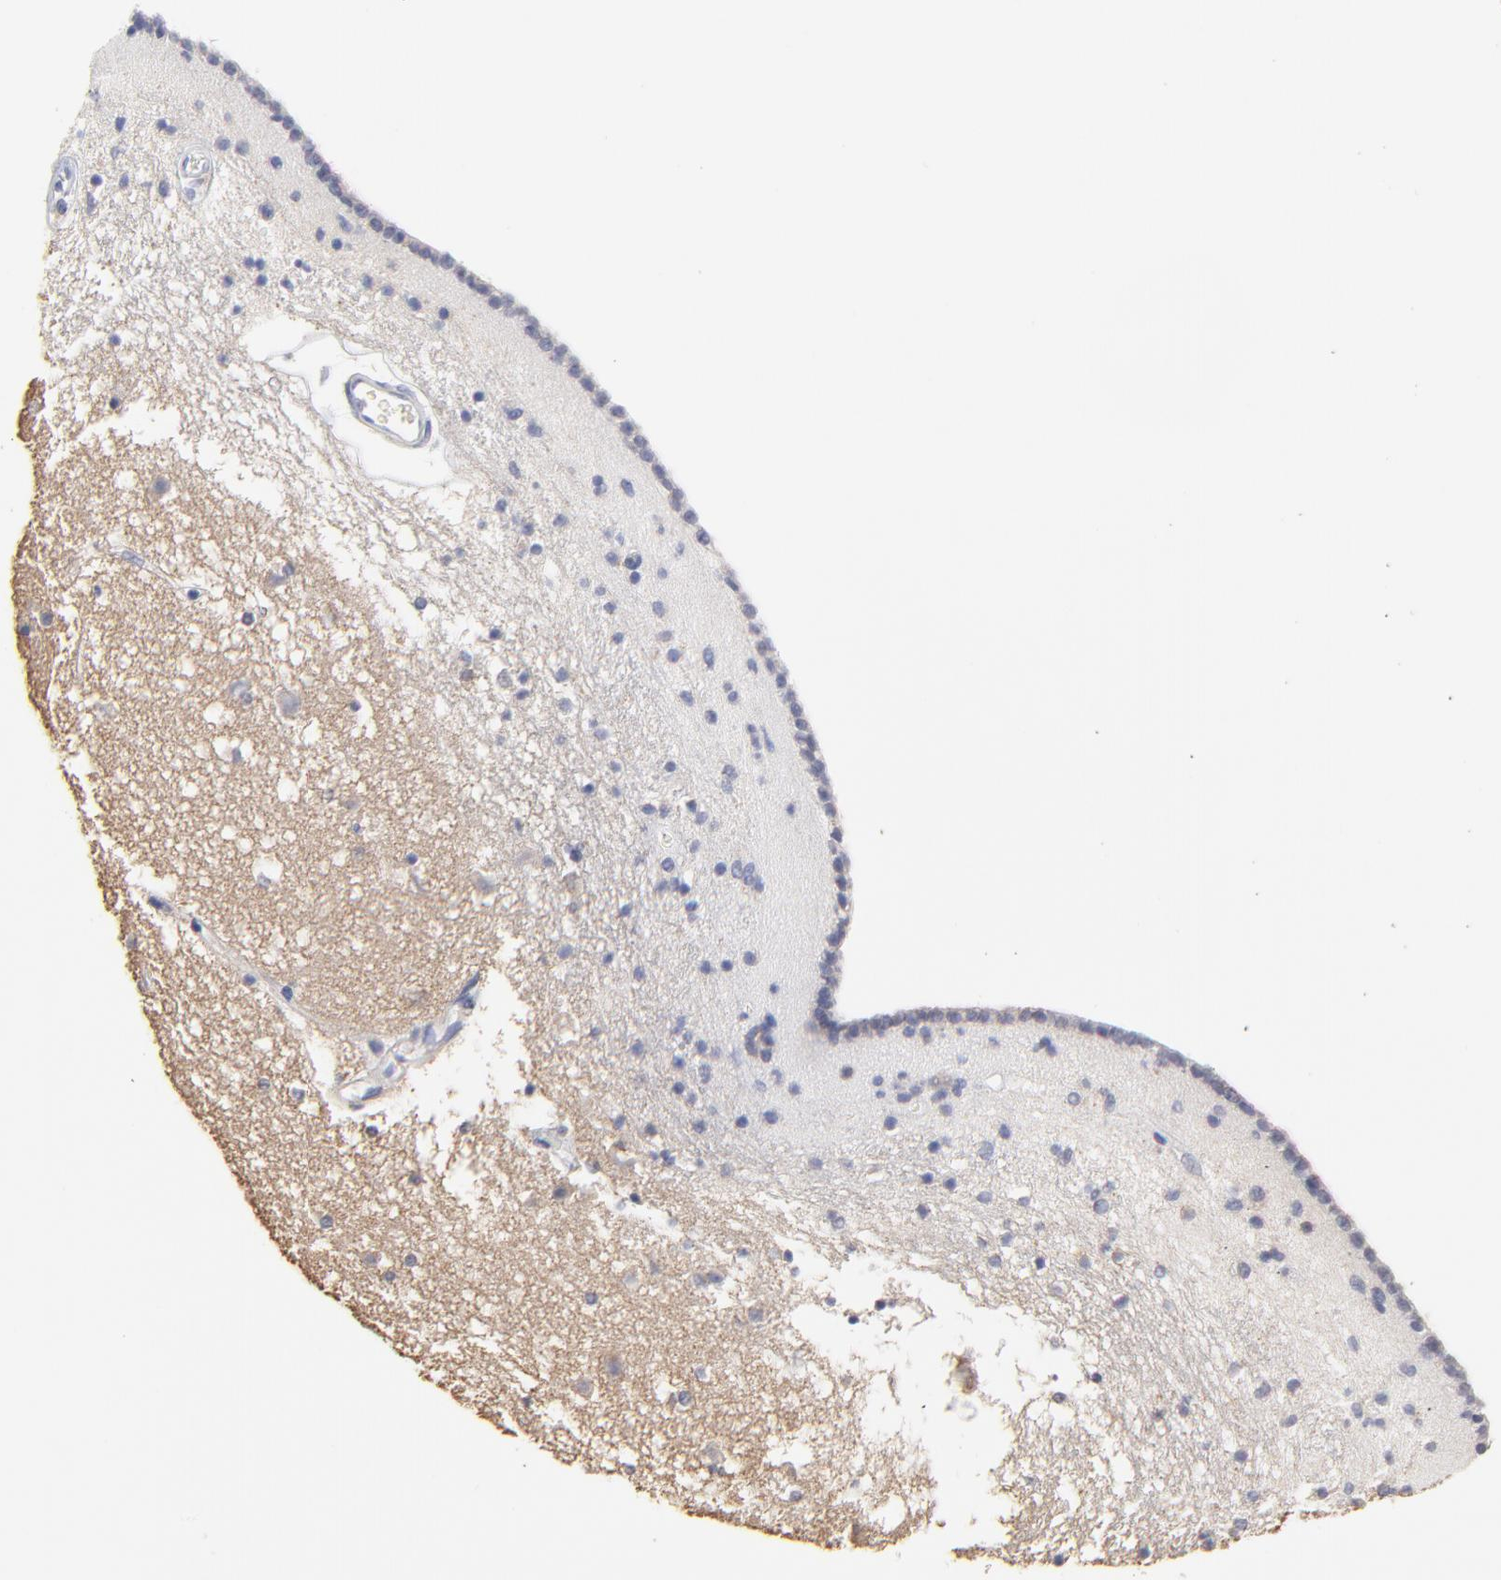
{"staining": {"intensity": "negative", "quantity": "none", "location": "none"}, "tissue": "caudate", "cell_type": "Glial cells", "image_type": "normal", "snomed": [{"axis": "morphology", "description": "Normal tissue, NOS"}, {"axis": "topography", "description": "Lateral ventricle wall"}], "caption": "This is an immunohistochemistry image of unremarkable caudate. There is no staining in glial cells.", "gene": "DUSP9", "patient": {"sex": "male", "age": 45}}